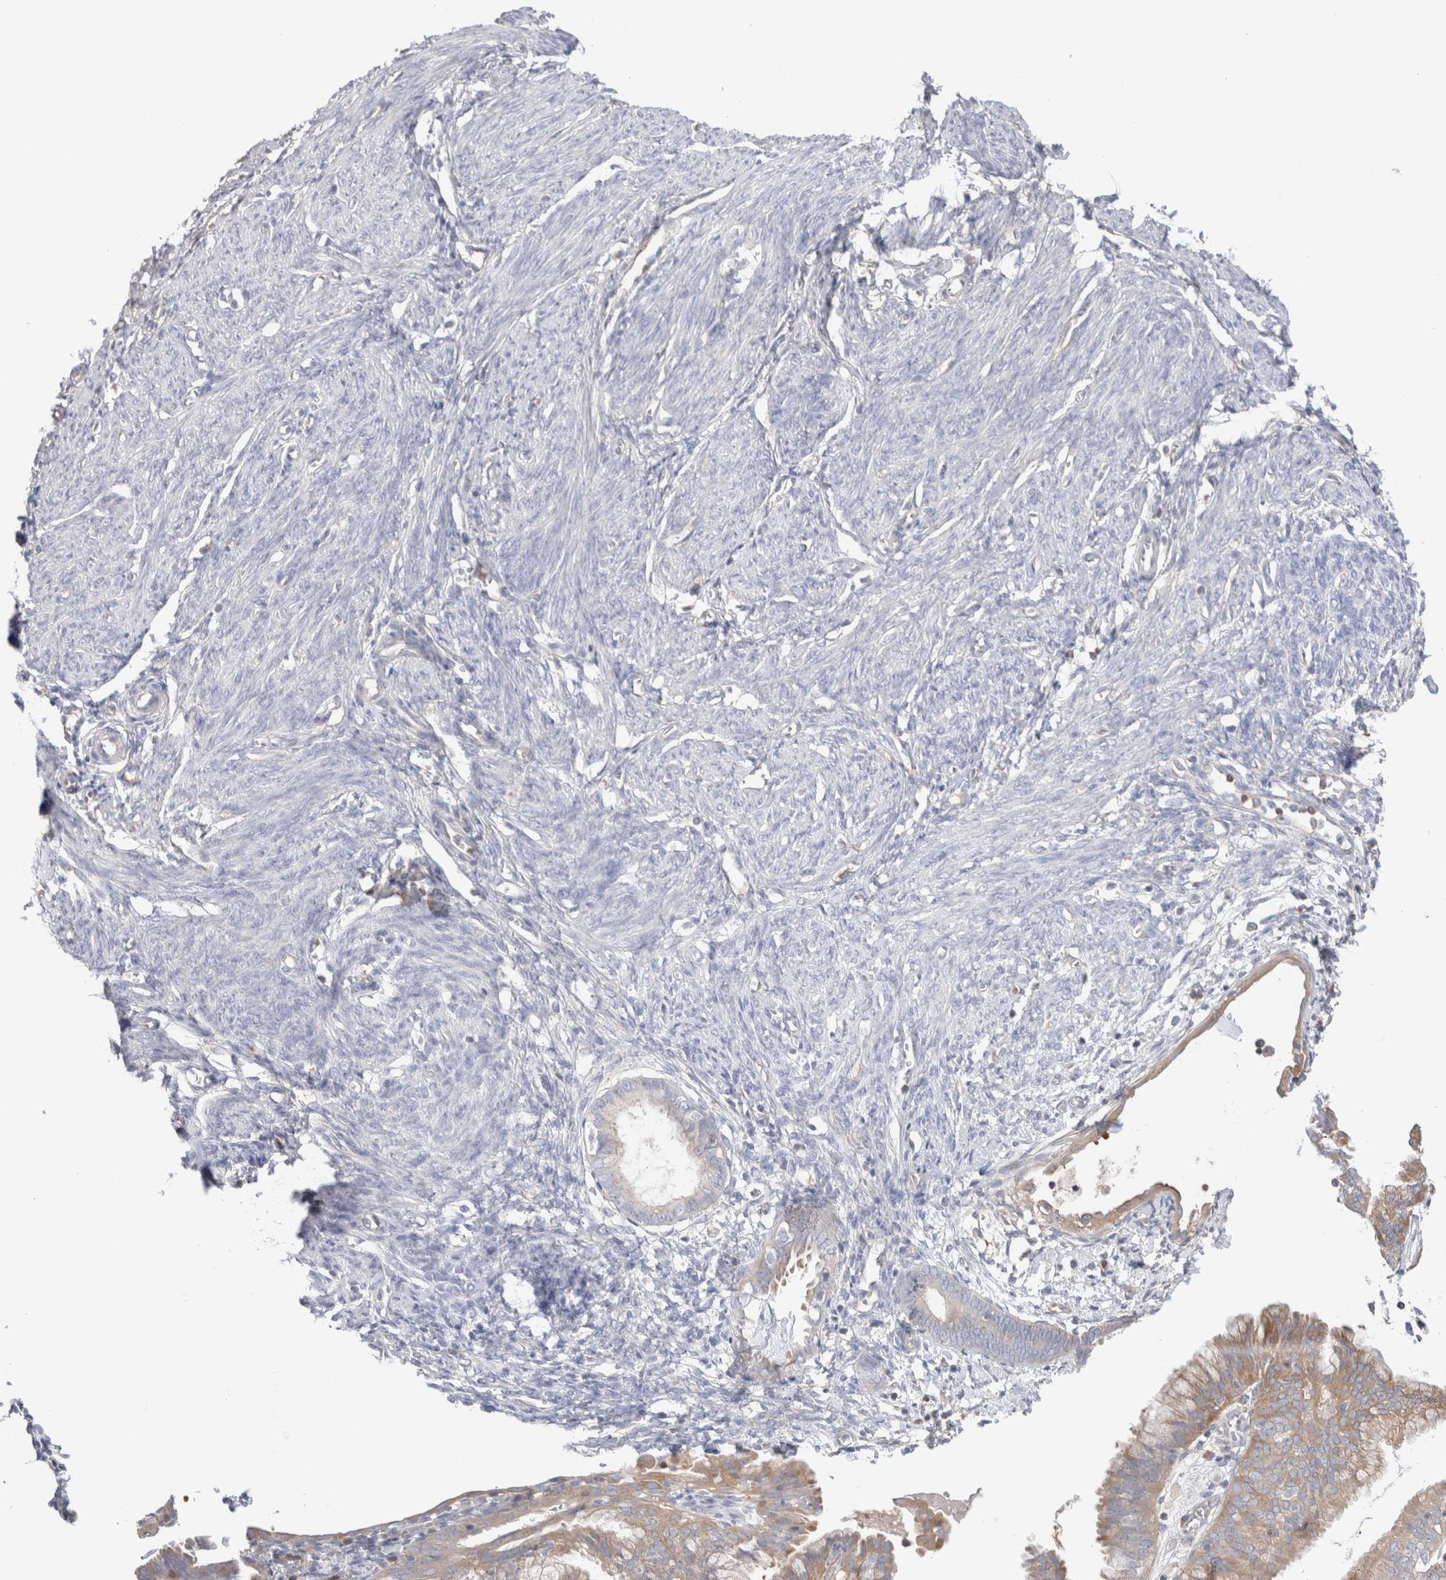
{"staining": {"intensity": "negative", "quantity": "none", "location": "none"}, "tissue": "endometrium", "cell_type": "Cells in endometrial stroma", "image_type": "normal", "snomed": [{"axis": "morphology", "description": "Normal tissue, NOS"}, {"axis": "morphology", "description": "Adenocarcinoma, NOS"}, {"axis": "topography", "description": "Endometrium"}], "caption": "Normal endometrium was stained to show a protein in brown. There is no significant positivity in cells in endometrial stroma. The staining was performed using DAB to visualize the protein expression in brown, while the nuclei were stained in blue with hematoxylin (Magnification: 20x).", "gene": "CAPN2", "patient": {"sex": "female", "age": 57}}